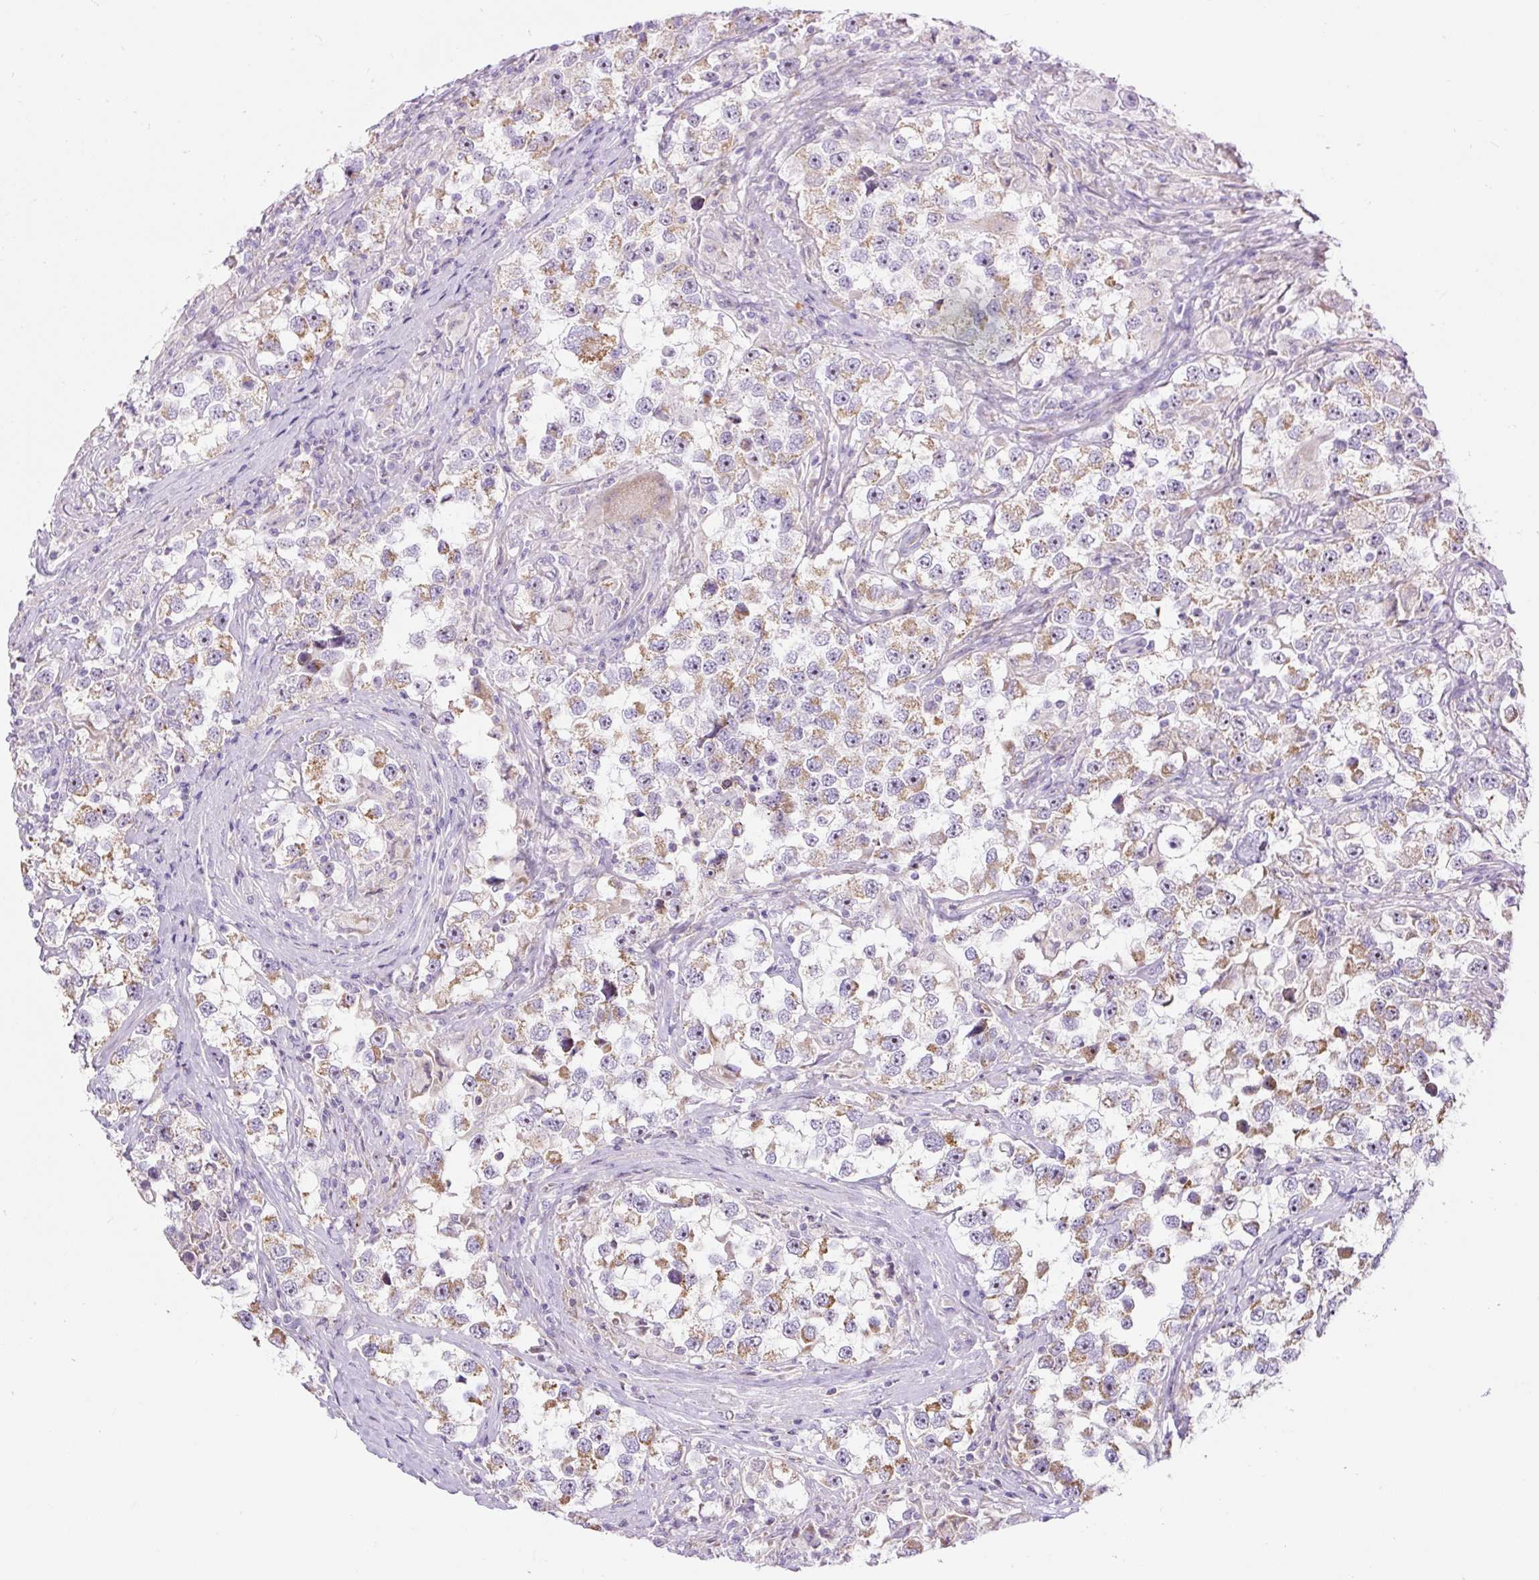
{"staining": {"intensity": "moderate", "quantity": "25%-75%", "location": "cytoplasmic/membranous"}, "tissue": "testis cancer", "cell_type": "Tumor cells", "image_type": "cancer", "snomed": [{"axis": "morphology", "description": "Seminoma, NOS"}, {"axis": "topography", "description": "Testis"}], "caption": "IHC micrograph of testis seminoma stained for a protein (brown), which exhibits medium levels of moderate cytoplasmic/membranous positivity in approximately 25%-75% of tumor cells.", "gene": "ZNF596", "patient": {"sex": "male", "age": 46}}